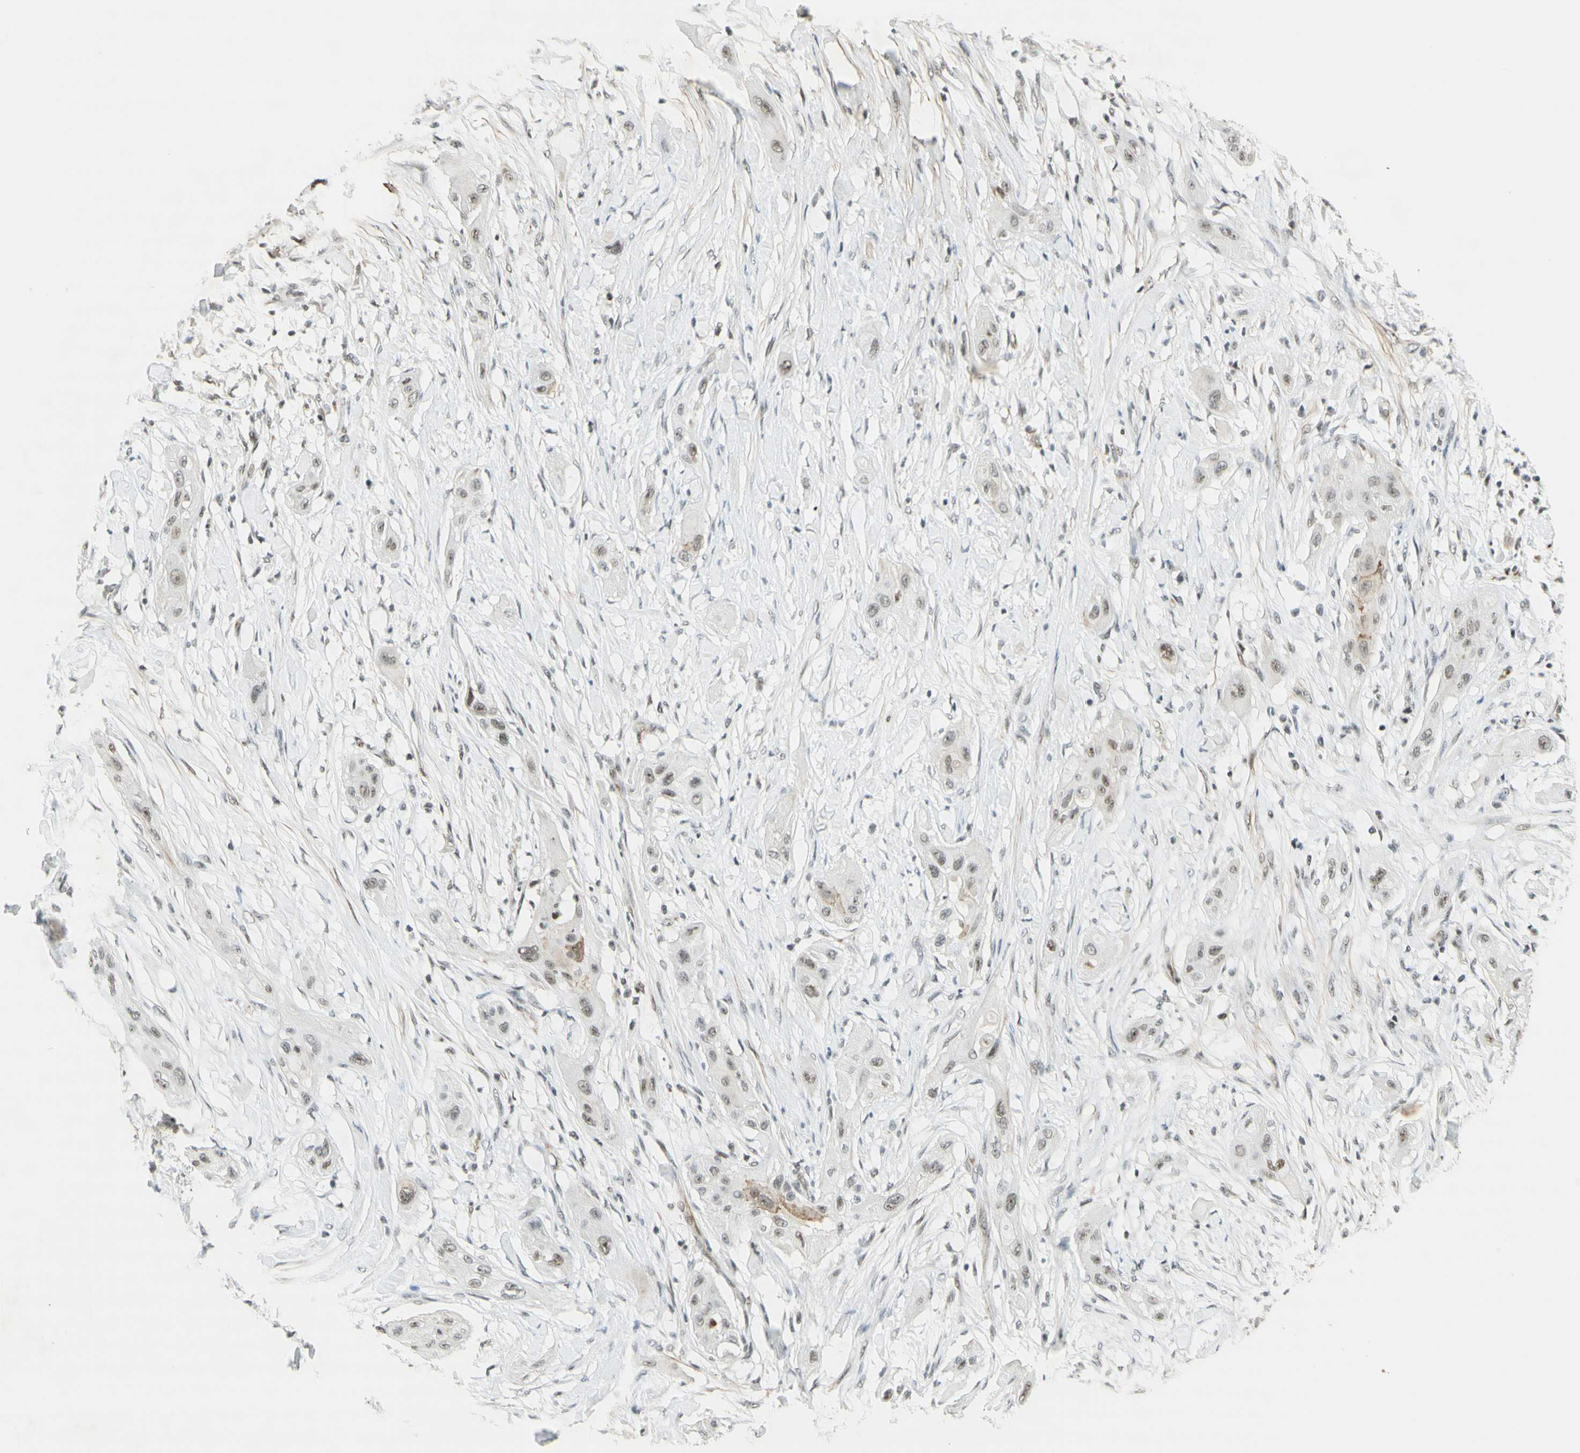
{"staining": {"intensity": "moderate", "quantity": "25%-75%", "location": "nuclear"}, "tissue": "lung cancer", "cell_type": "Tumor cells", "image_type": "cancer", "snomed": [{"axis": "morphology", "description": "Squamous cell carcinoma, NOS"}, {"axis": "topography", "description": "Lung"}], "caption": "Tumor cells show medium levels of moderate nuclear positivity in about 25%-75% of cells in human lung cancer (squamous cell carcinoma).", "gene": "IRF1", "patient": {"sex": "female", "age": 47}}